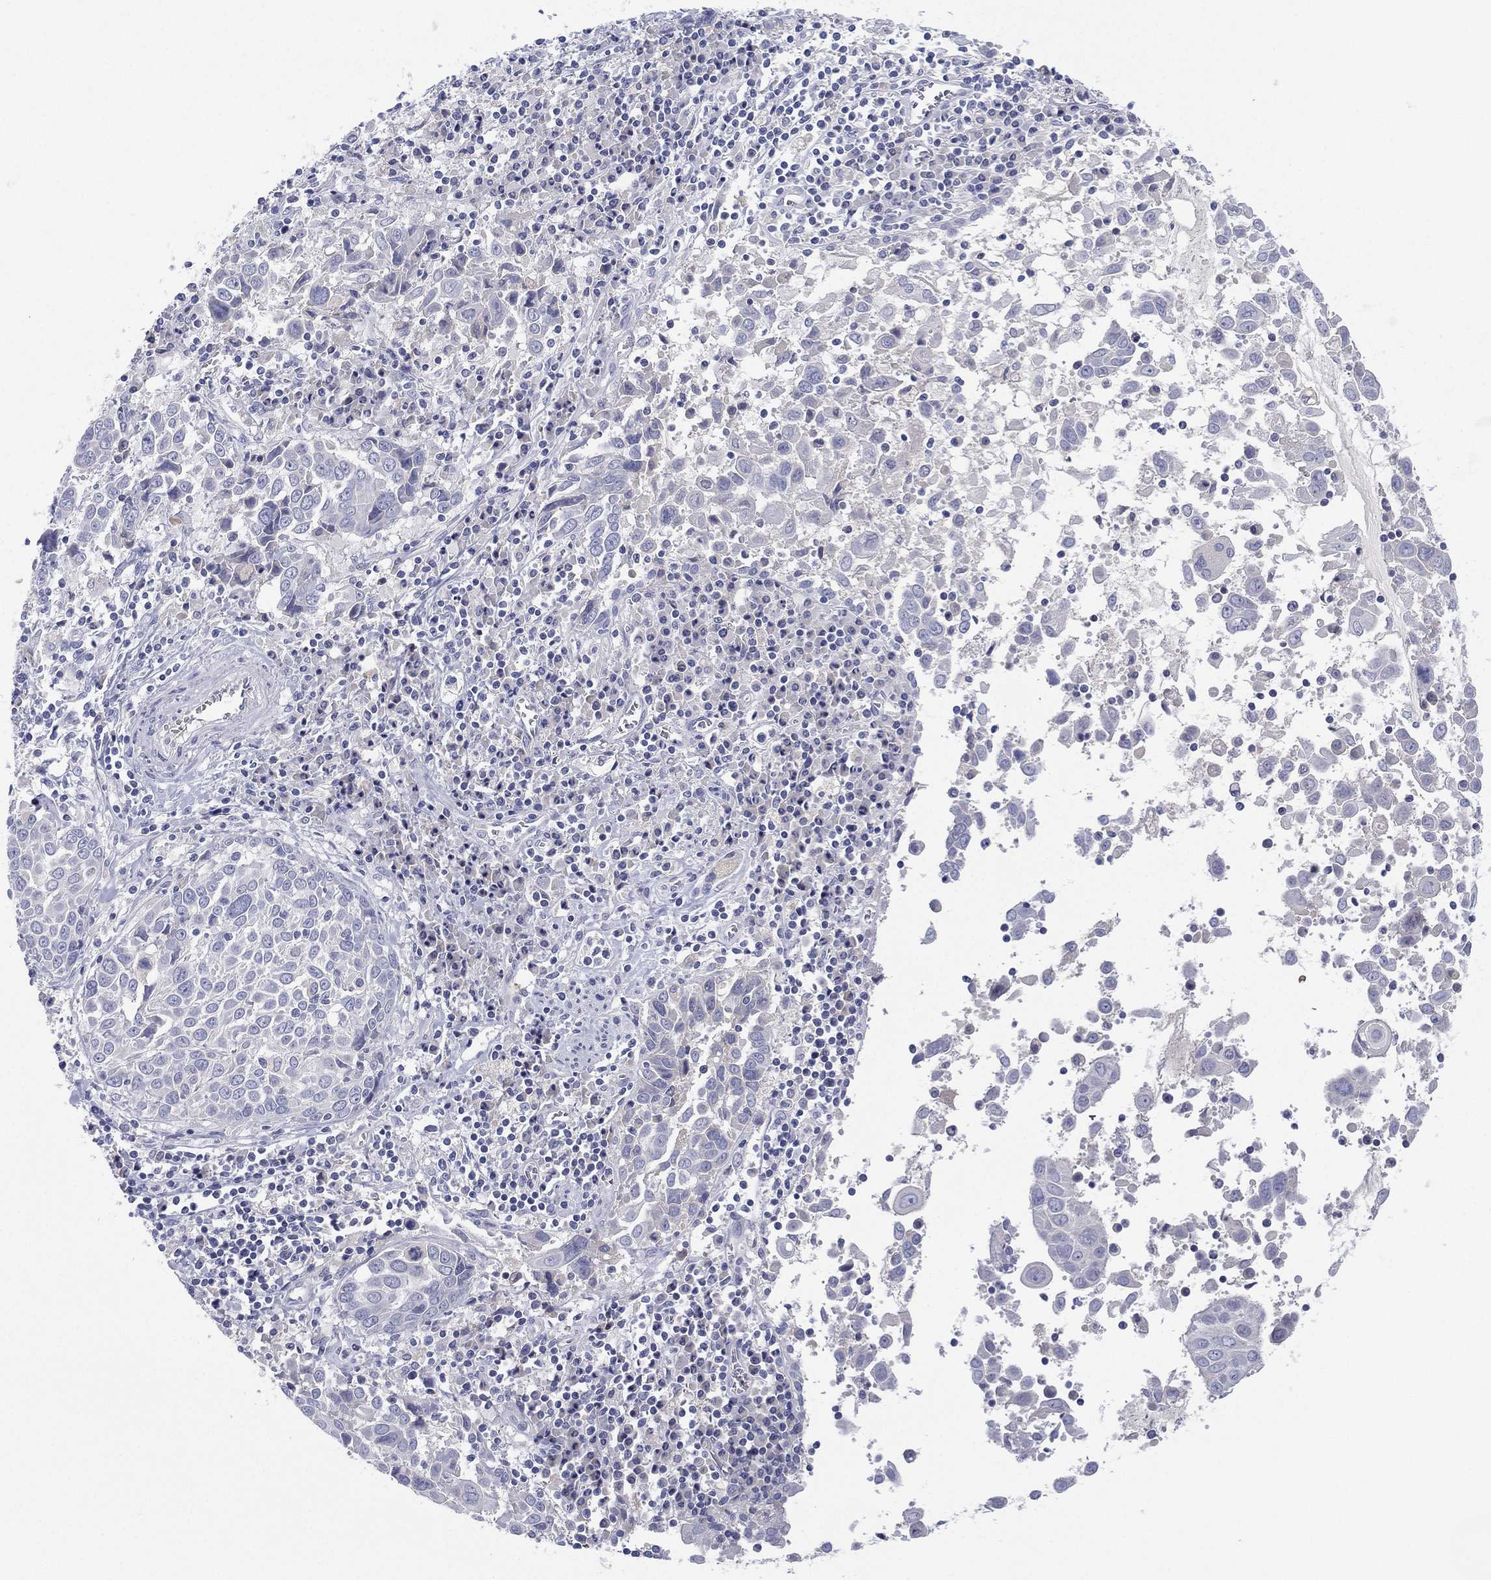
{"staining": {"intensity": "negative", "quantity": "none", "location": "none"}, "tissue": "lung cancer", "cell_type": "Tumor cells", "image_type": "cancer", "snomed": [{"axis": "morphology", "description": "Squamous cell carcinoma, NOS"}, {"axis": "topography", "description": "Lung"}], "caption": "The photomicrograph displays no staining of tumor cells in lung cancer.", "gene": "CYP2D6", "patient": {"sex": "male", "age": 57}}